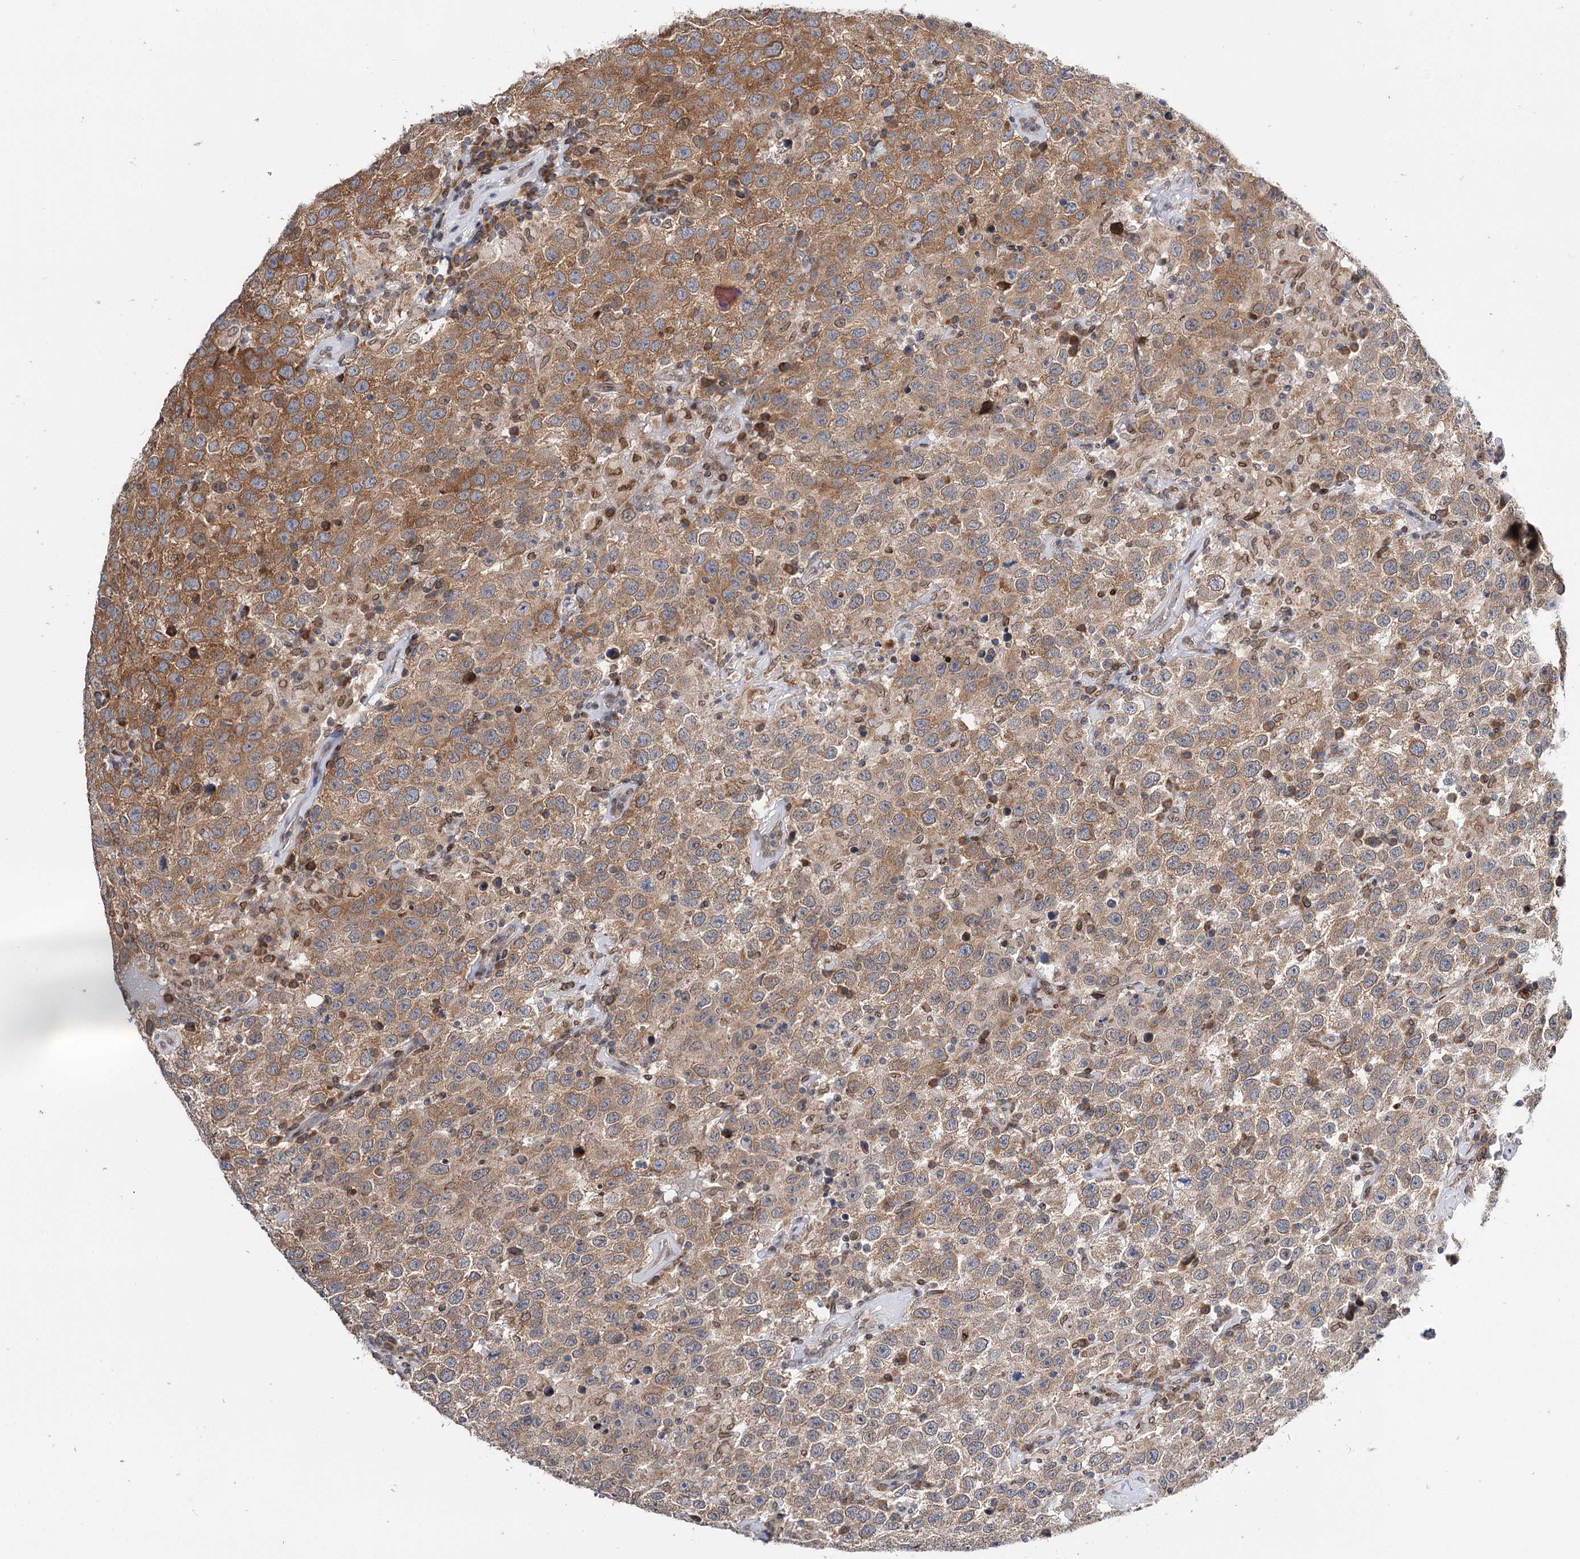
{"staining": {"intensity": "moderate", "quantity": "25%-75%", "location": "cytoplasmic/membranous"}, "tissue": "testis cancer", "cell_type": "Tumor cells", "image_type": "cancer", "snomed": [{"axis": "morphology", "description": "Seminoma, NOS"}, {"axis": "topography", "description": "Testis"}], "caption": "IHC (DAB) staining of seminoma (testis) exhibits moderate cytoplasmic/membranous protein staining in about 25%-75% of tumor cells.", "gene": "CFAP46", "patient": {"sex": "male", "age": 41}}